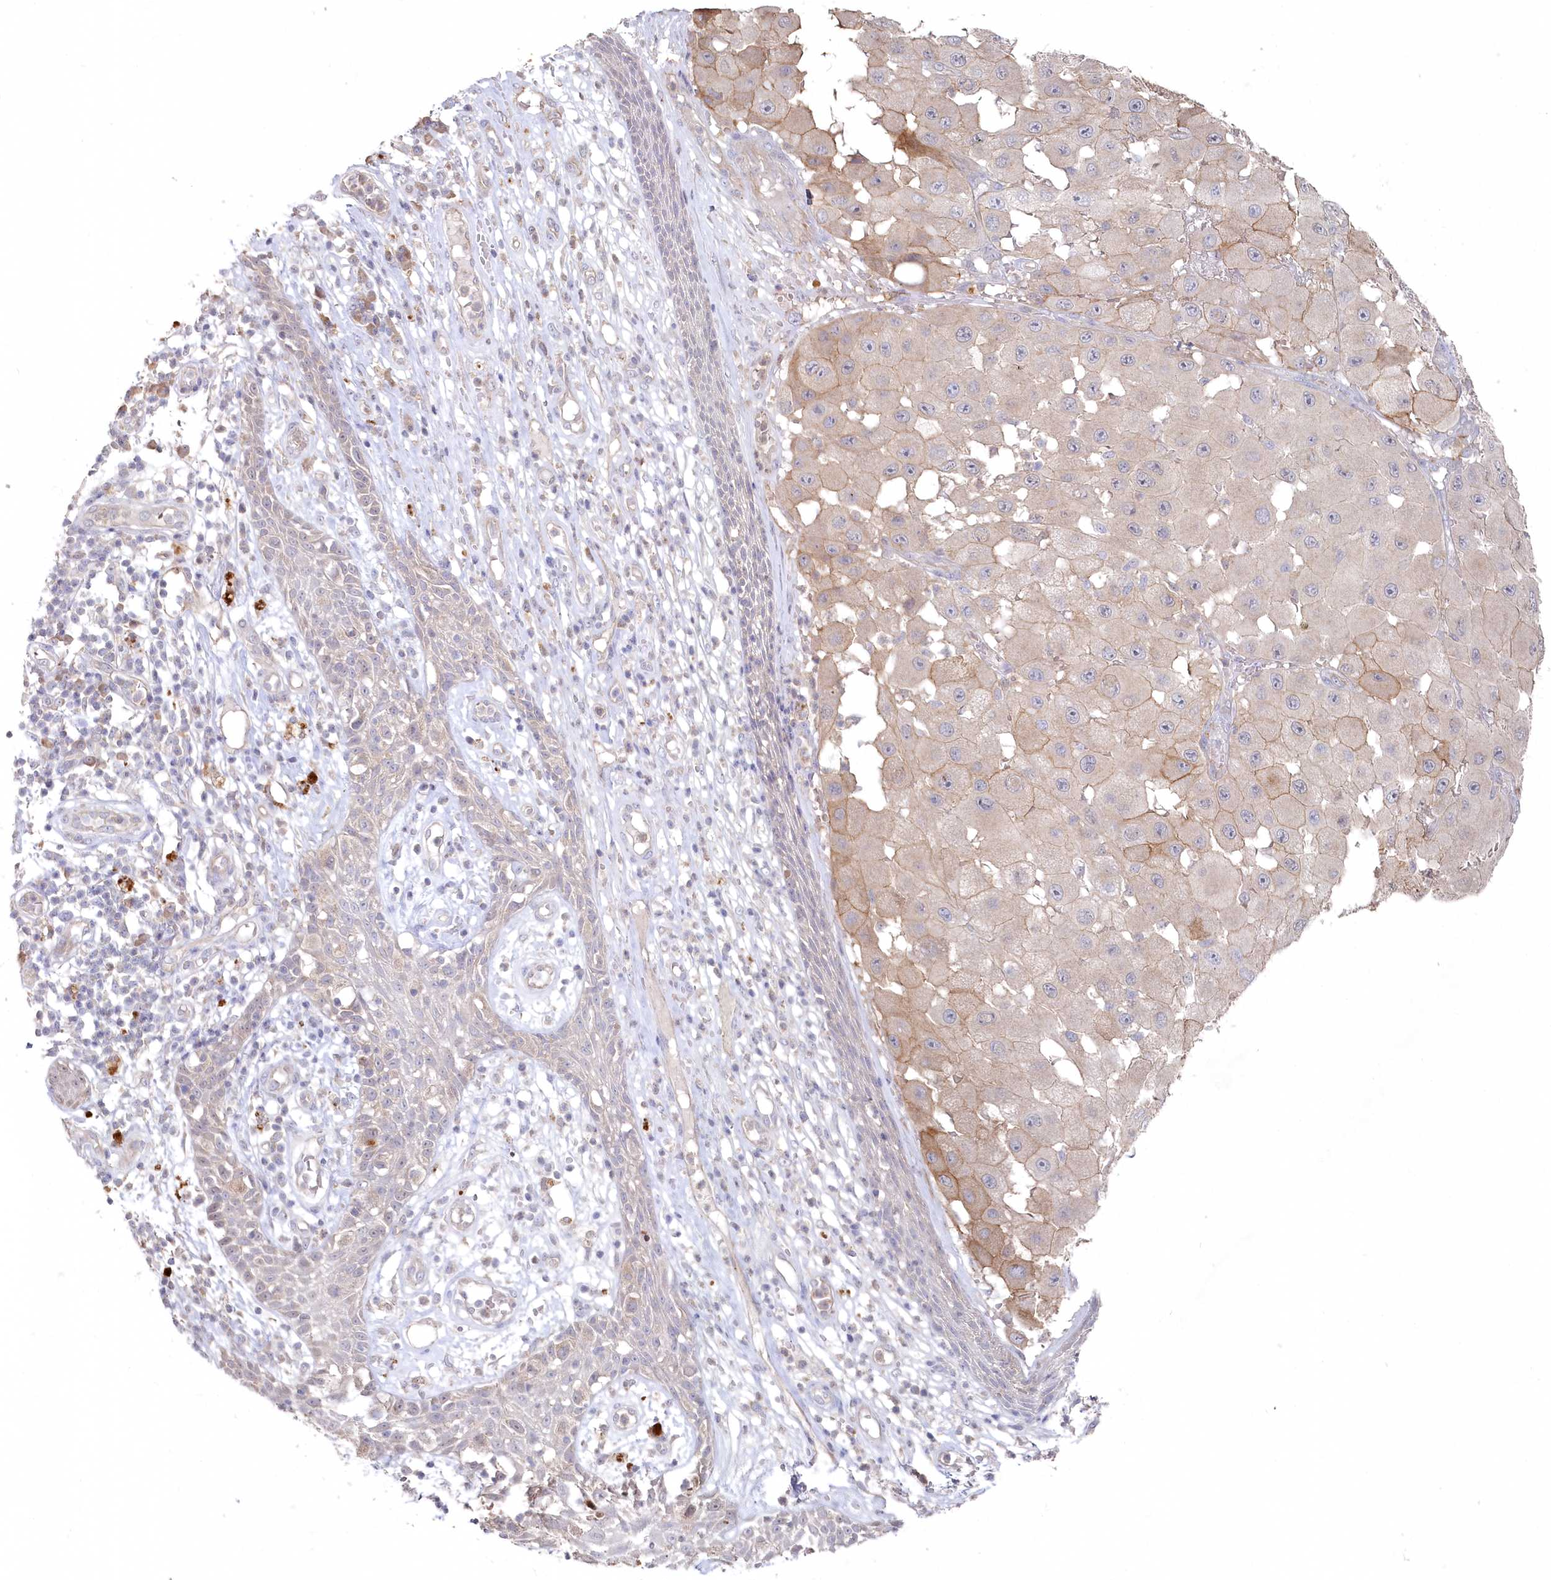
{"staining": {"intensity": "weak", "quantity": "<25%", "location": "cytoplasmic/membranous"}, "tissue": "melanoma", "cell_type": "Tumor cells", "image_type": "cancer", "snomed": [{"axis": "morphology", "description": "Malignant melanoma, NOS"}, {"axis": "topography", "description": "Skin"}], "caption": "IHC histopathology image of neoplastic tissue: melanoma stained with DAB reveals no significant protein positivity in tumor cells.", "gene": "TGFBRAP1", "patient": {"sex": "female", "age": 81}}